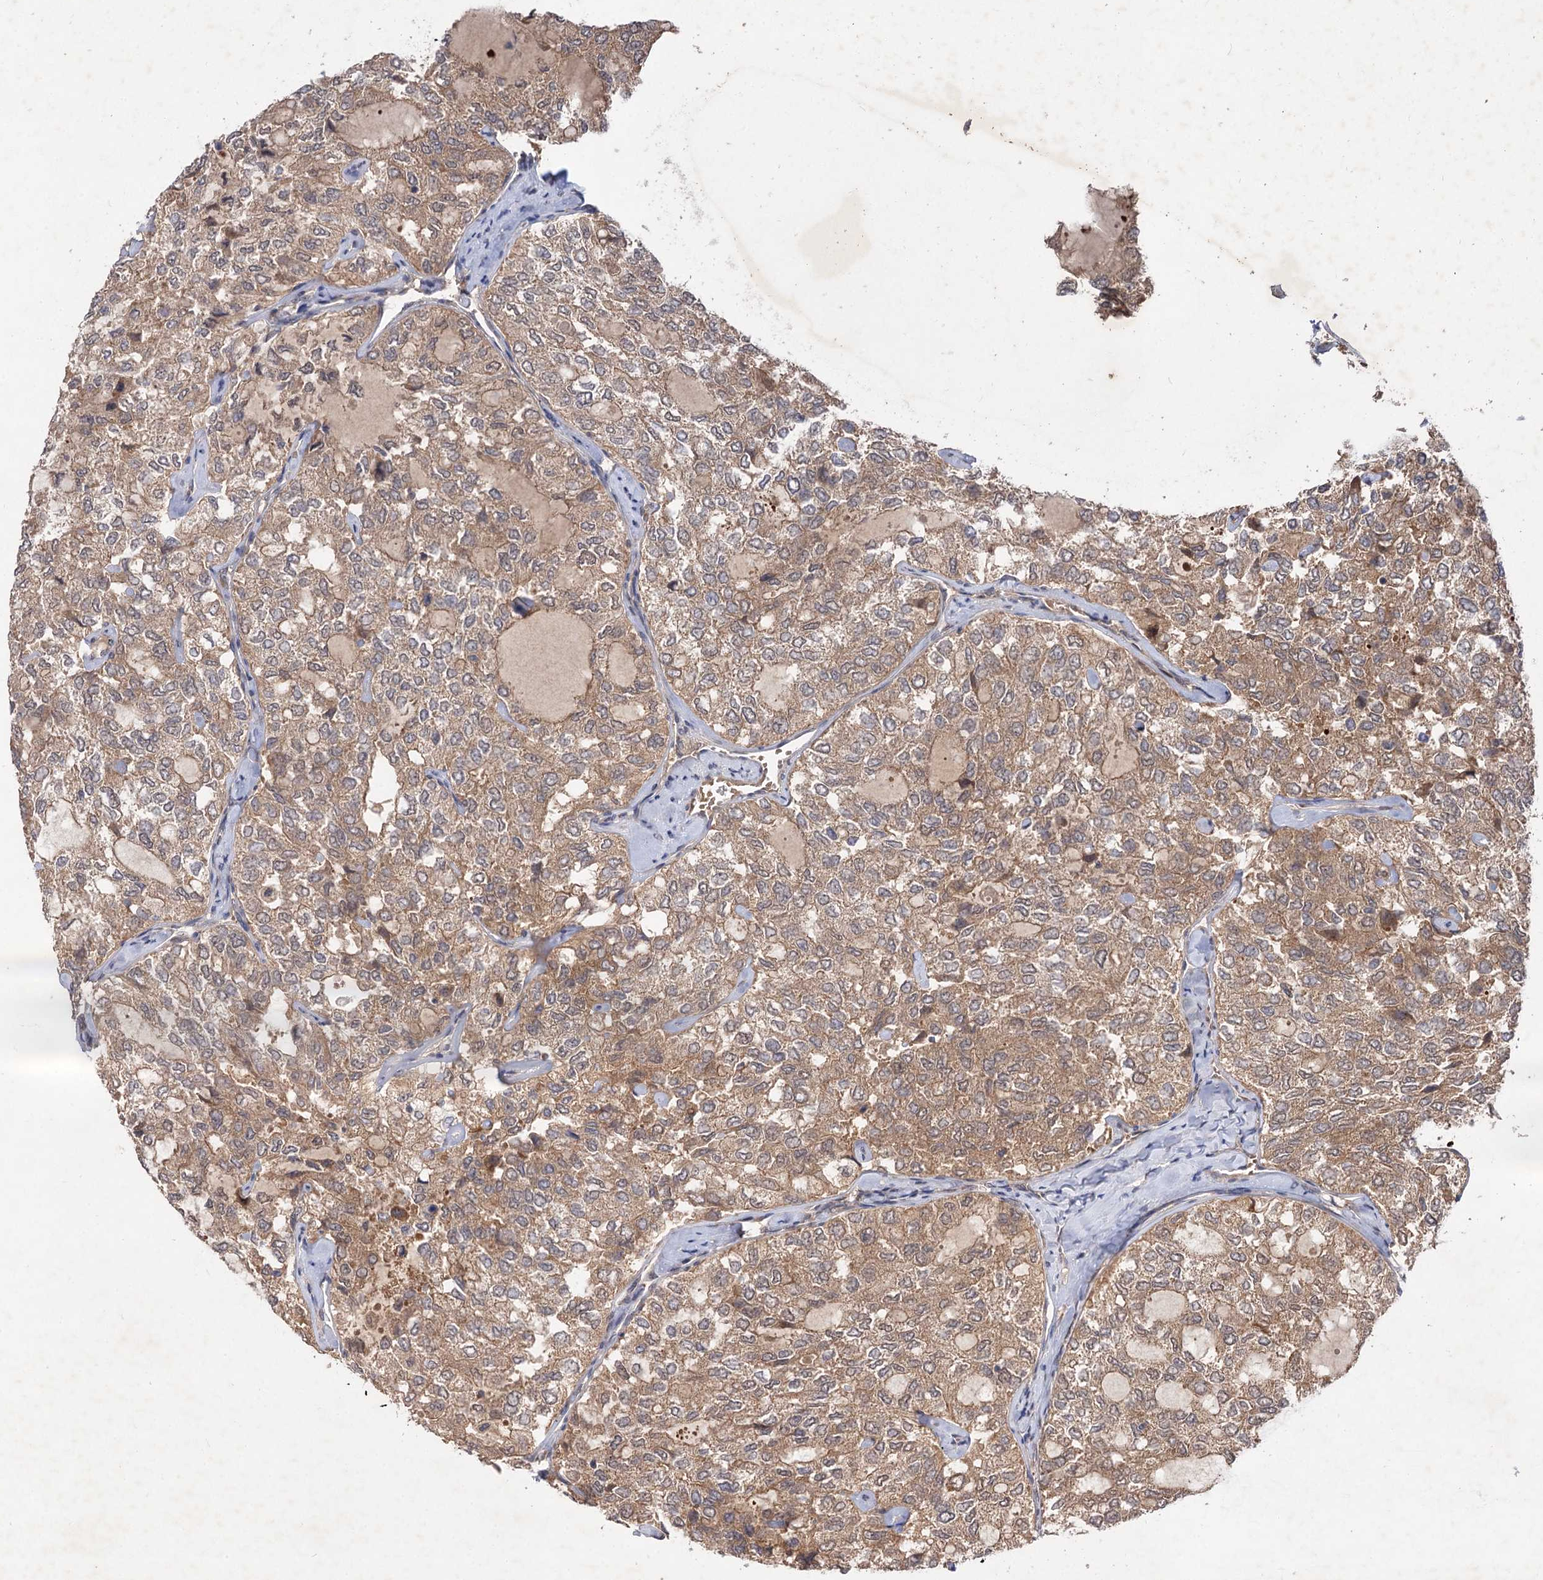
{"staining": {"intensity": "moderate", "quantity": ">75%", "location": "cytoplasmic/membranous"}, "tissue": "thyroid cancer", "cell_type": "Tumor cells", "image_type": "cancer", "snomed": [{"axis": "morphology", "description": "Follicular adenoma carcinoma, NOS"}, {"axis": "topography", "description": "Thyroid gland"}], "caption": "Human thyroid cancer (follicular adenoma carcinoma) stained with a protein marker reveals moderate staining in tumor cells.", "gene": "FBXW8", "patient": {"sex": "male", "age": 75}}